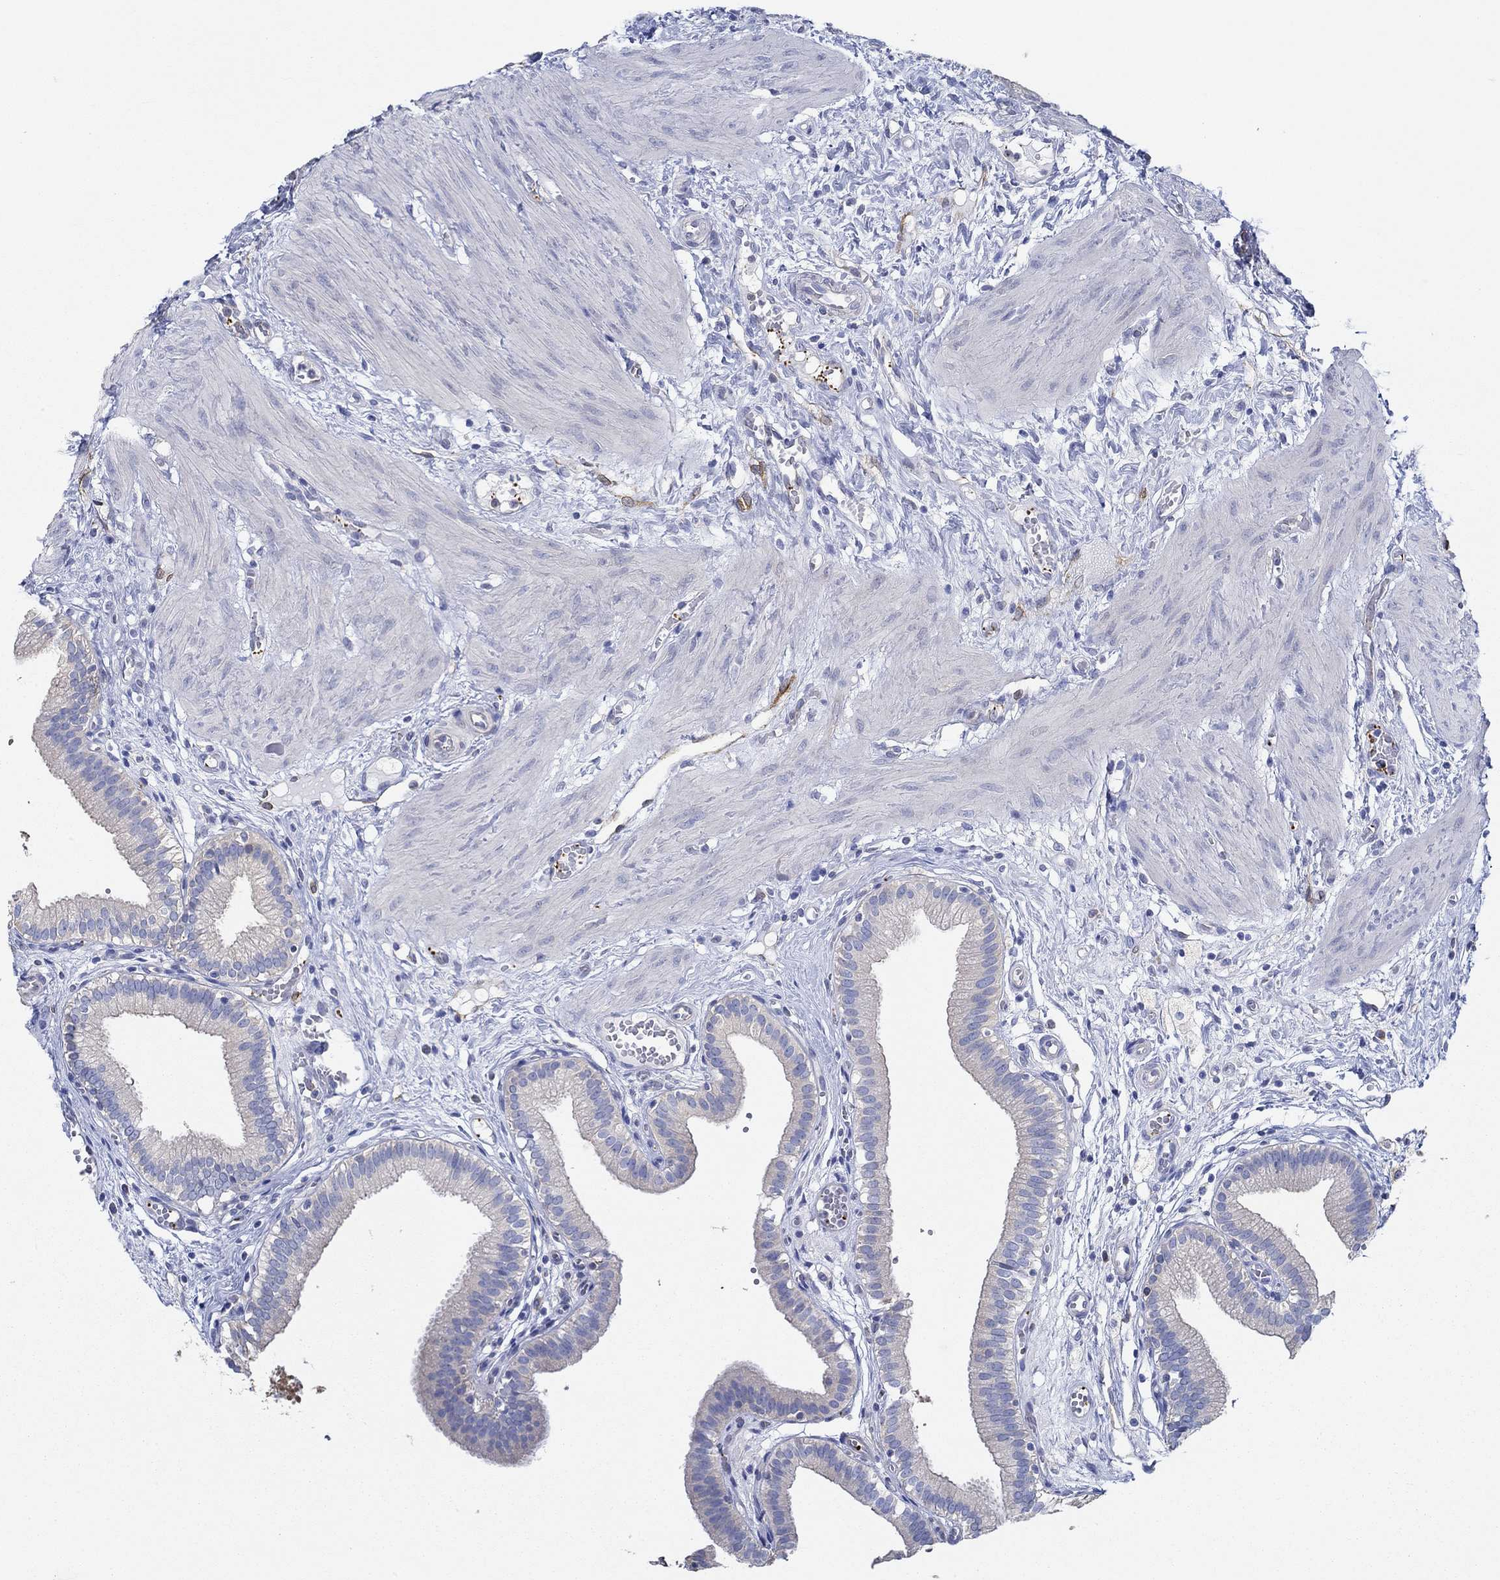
{"staining": {"intensity": "moderate", "quantity": "<25%", "location": "cytoplasmic/membranous"}, "tissue": "gallbladder", "cell_type": "Glandular cells", "image_type": "normal", "snomed": [{"axis": "morphology", "description": "Normal tissue, NOS"}, {"axis": "topography", "description": "Gallbladder"}], "caption": "Brown immunohistochemical staining in normal human gallbladder demonstrates moderate cytoplasmic/membranous staining in approximately <25% of glandular cells. (Stains: DAB (3,3'-diaminobenzidine) in brown, nuclei in blue, Microscopy: brightfield microscopy at high magnification).", "gene": "SLC27A3", "patient": {"sex": "female", "age": 24}}